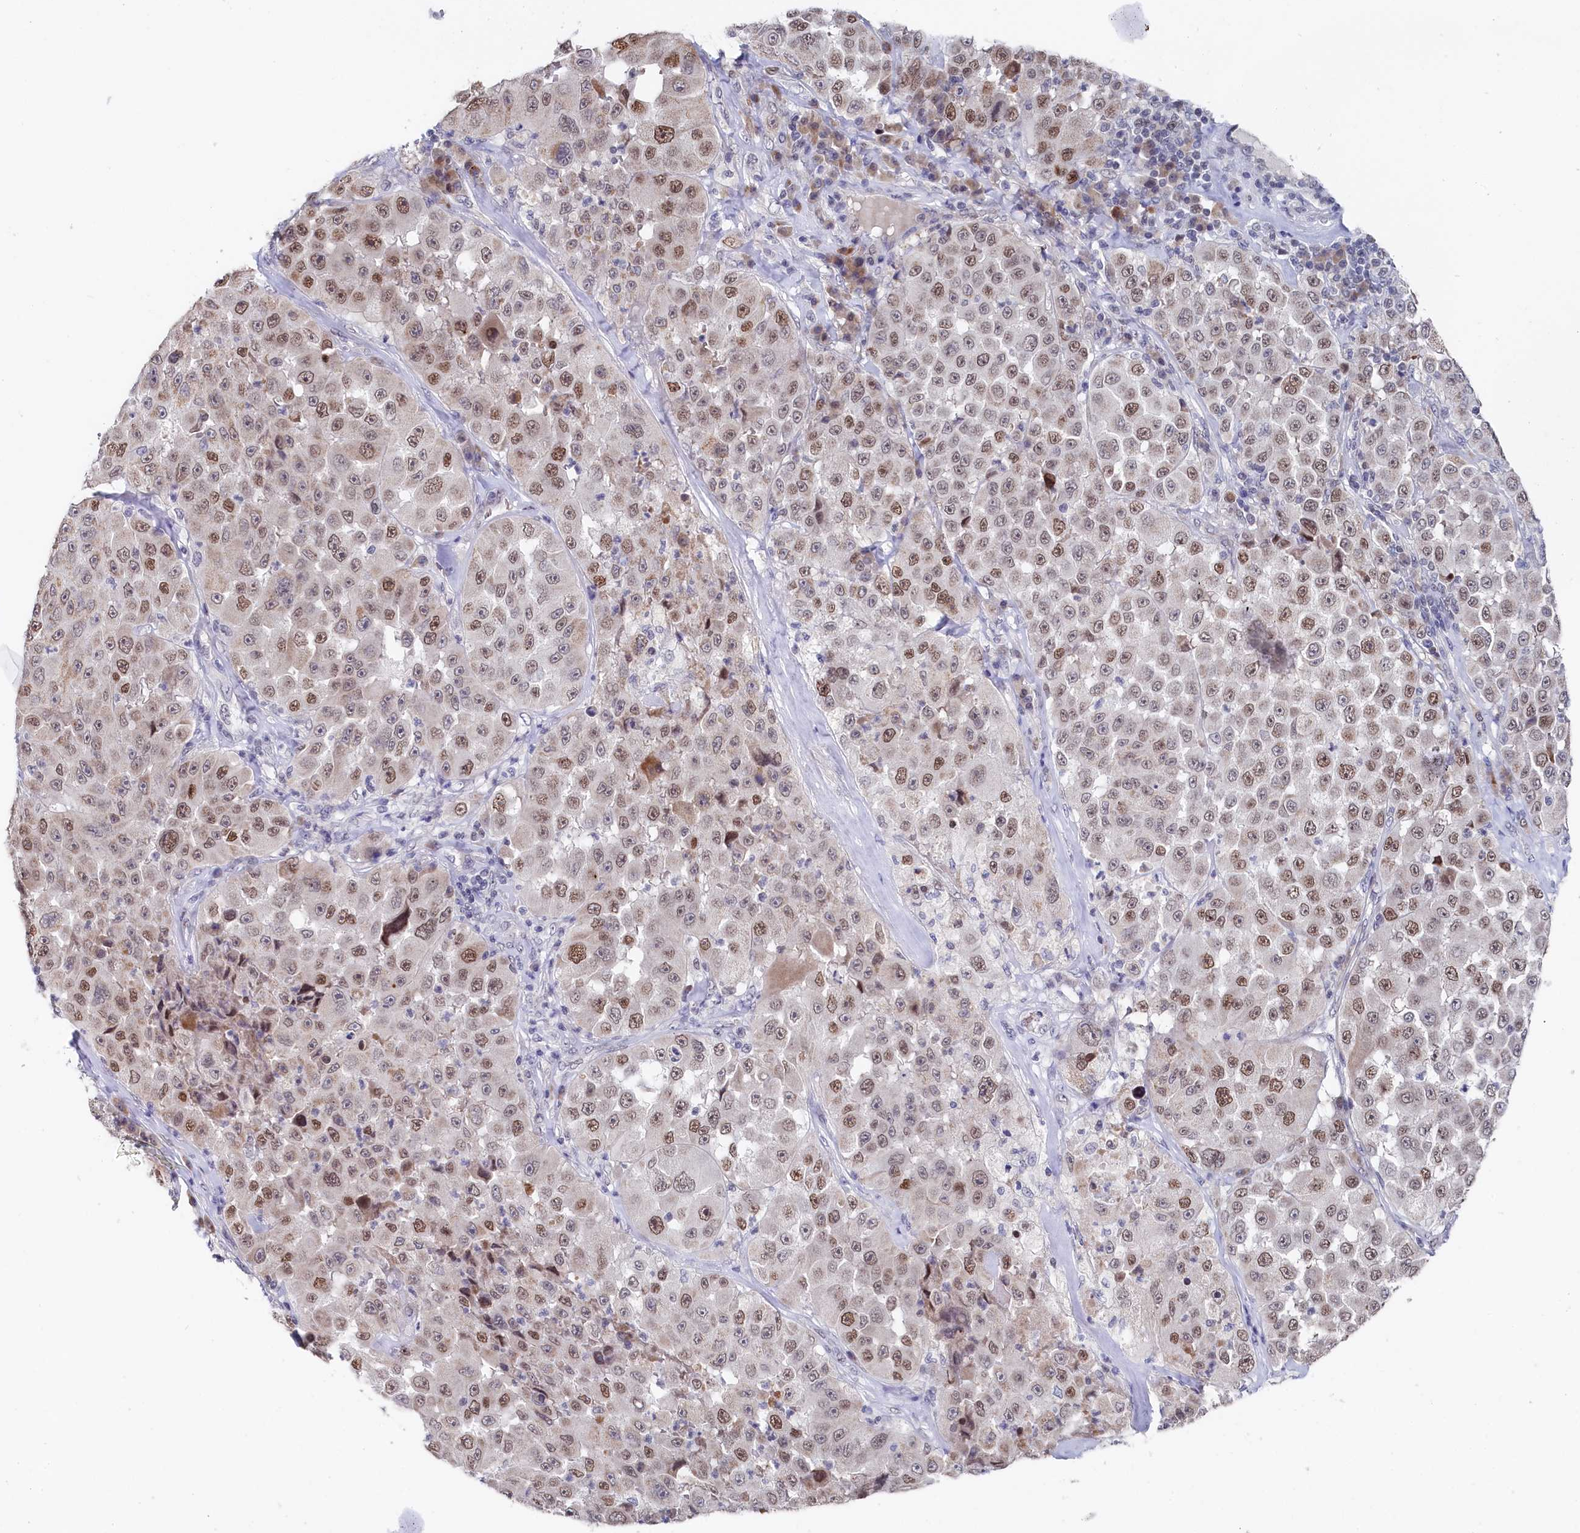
{"staining": {"intensity": "moderate", "quantity": ">75%", "location": "nuclear"}, "tissue": "melanoma", "cell_type": "Tumor cells", "image_type": "cancer", "snomed": [{"axis": "morphology", "description": "Malignant melanoma, Metastatic site"}, {"axis": "topography", "description": "Lymph node"}], "caption": "Immunohistochemical staining of malignant melanoma (metastatic site) displays medium levels of moderate nuclear positivity in about >75% of tumor cells.", "gene": "TIGD4", "patient": {"sex": "male", "age": 62}}